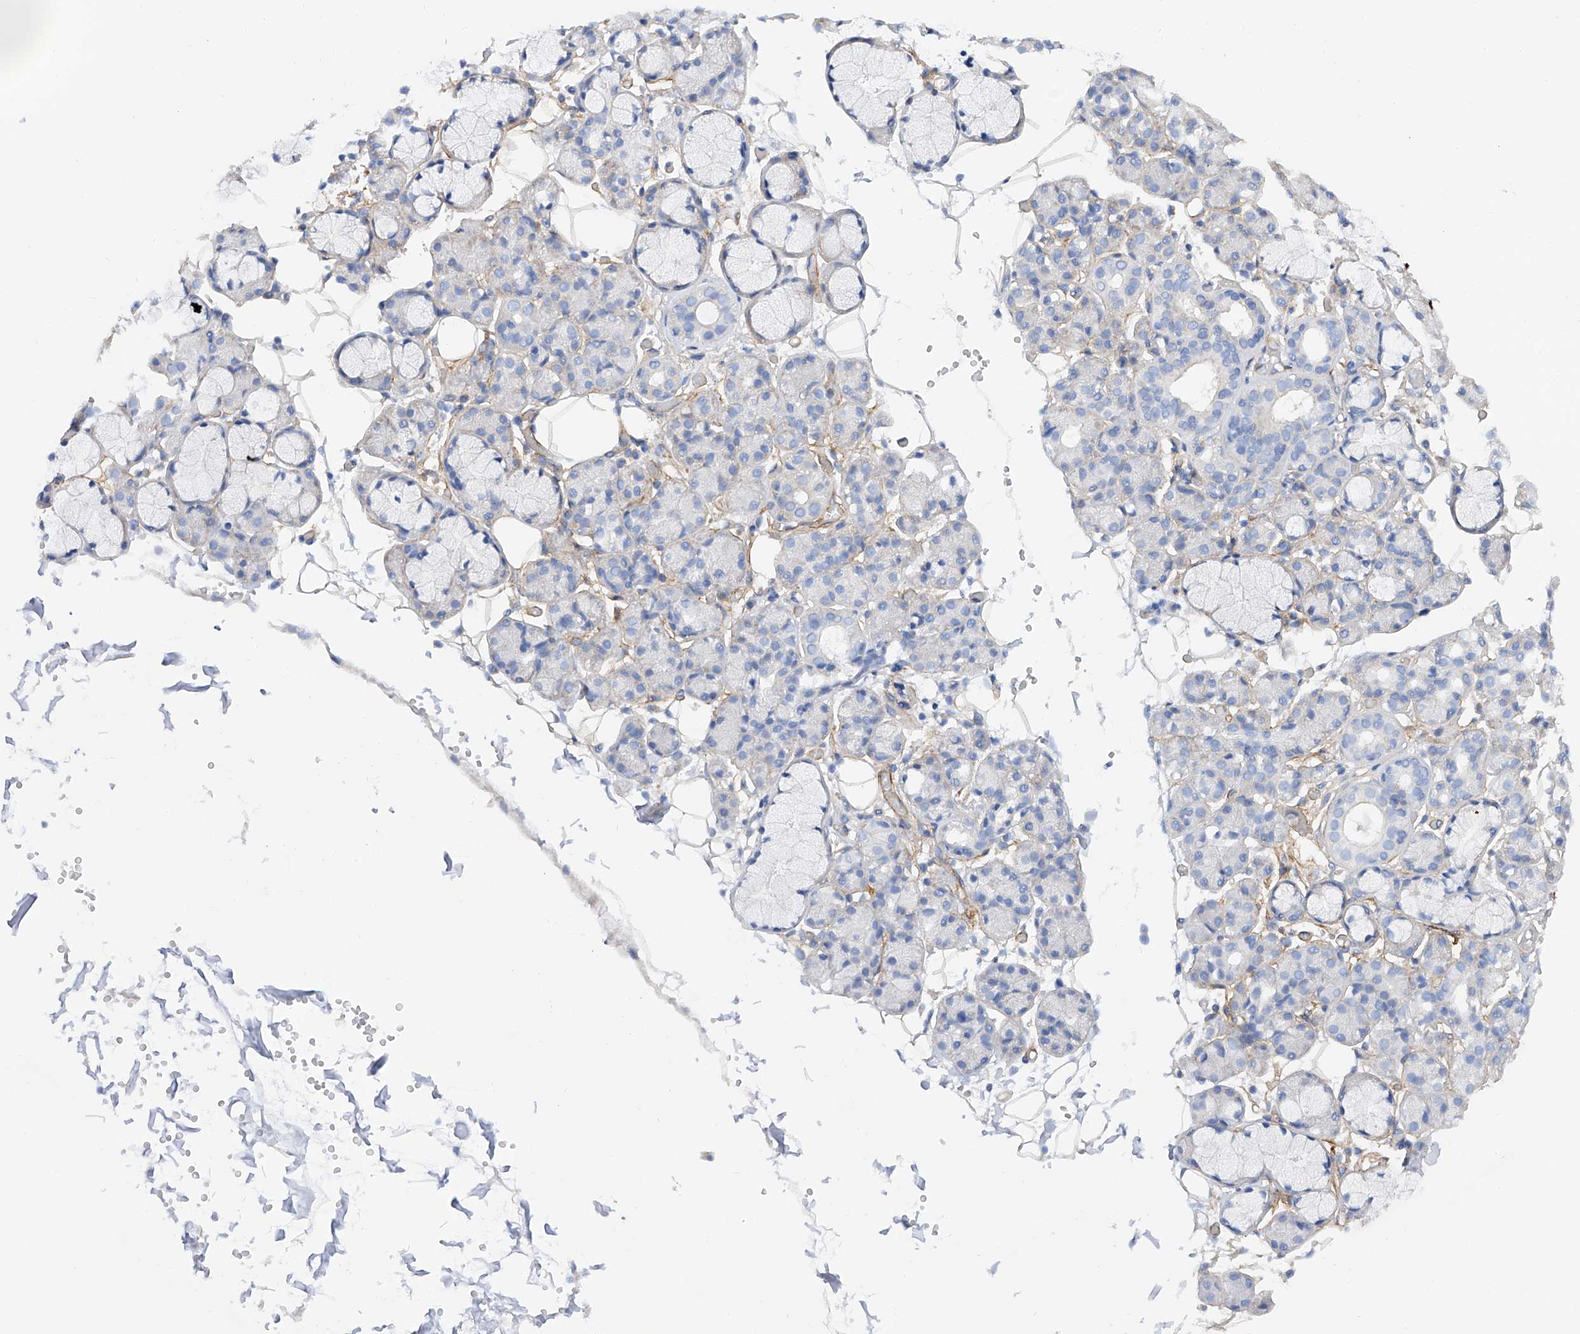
{"staining": {"intensity": "negative", "quantity": "none", "location": "none"}, "tissue": "salivary gland", "cell_type": "Glandular cells", "image_type": "normal", "snomed": [{"axis": "morphology", "description": "Normal tissue, NOS"}, {"axis": "topography", "description": "Salivary gland"}], "caption": "A high-resolution micrograph shows IHC staining of benign salivary gland, which demonstrates no significant staining in glandular cells.", "gene": "LCA5", "patient": {"sex": "male", "age": 63}}